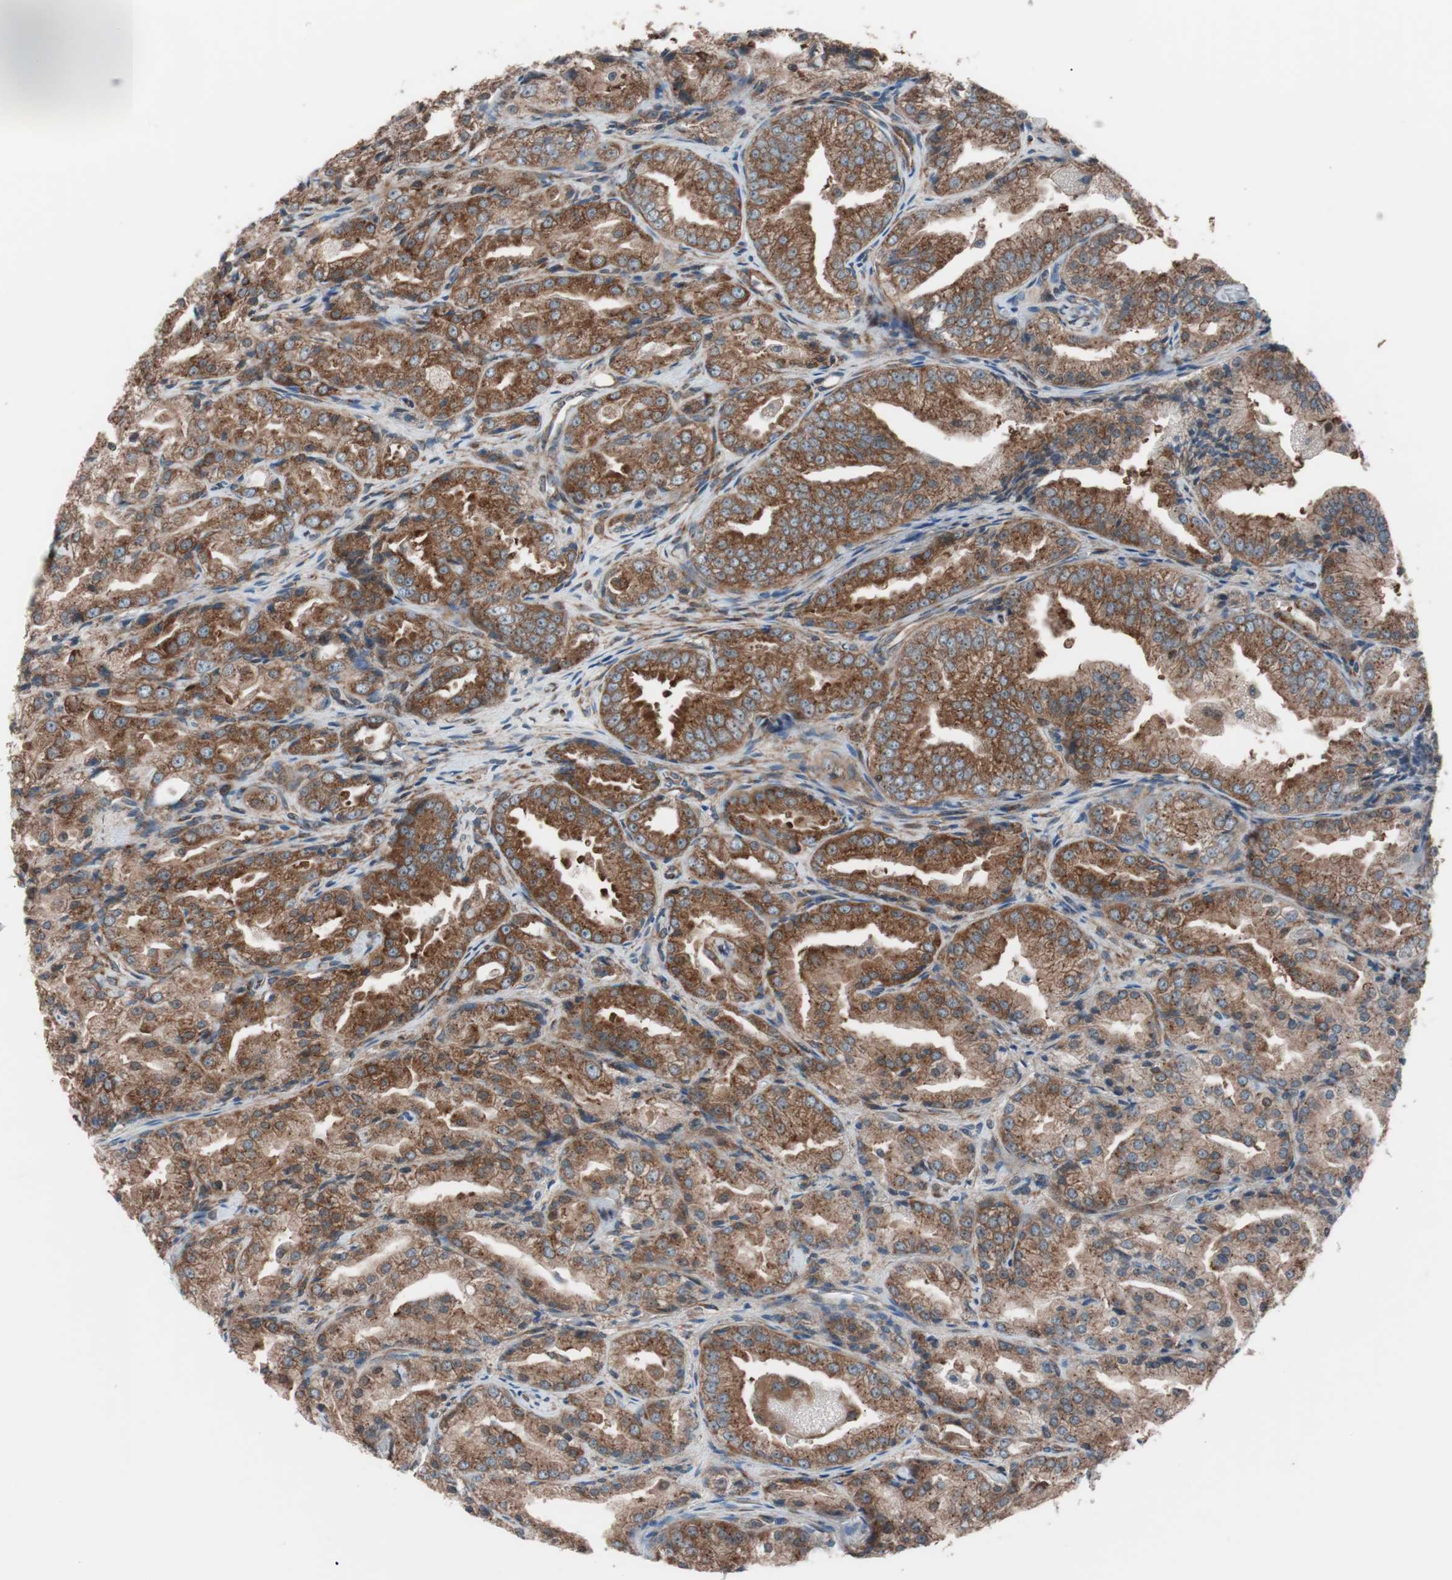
{"staining": {"intensity": "strong", "quantity": ">75%", "location": "cytoplasmic/membranous"}, "tissue": "prostate cancer", "cell_type": "Tumor cells", "image_type": "cancer", "snomed": [{"axis": "morphology", "description": "Adenocarcinoma, High grade"}, {"axis": "topography", "description": "Prostate"}], "caption": "This photomicrograph reveals prostate cancer stained with IHC to label a protein in brown. The cytoplasmic/membranous of tumor cells show strong positivity for the protein. Nuclei are counter-stained blue.", "gene": "SEC31A", "patient": {"sex": "male", "age": 61}}